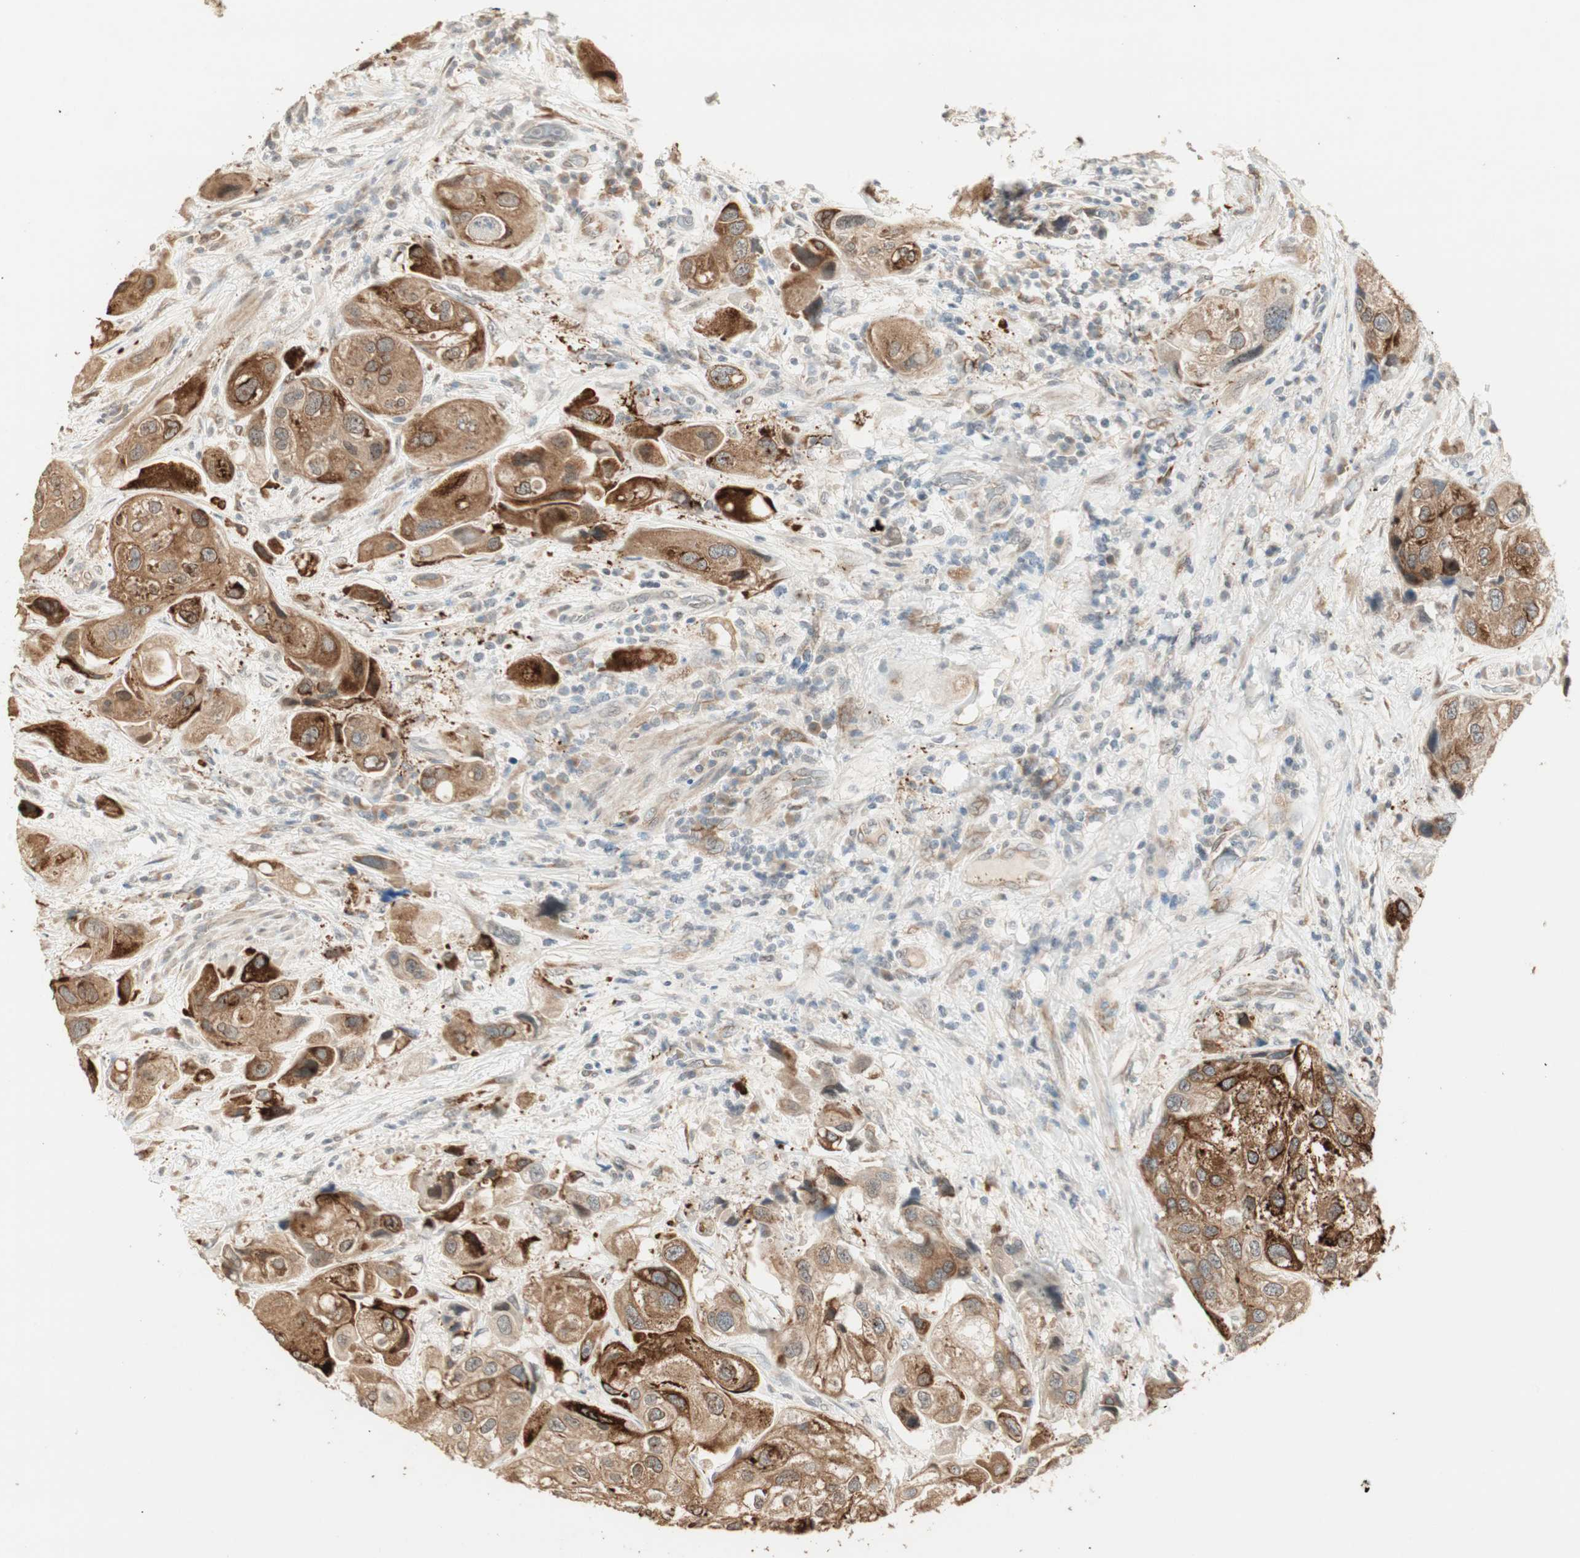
{"staining": {"intensity": "strong", "quantity": ">75%", "location": "cytoplasmic/membranous"}, "tissue": "urothelial cancer", "cell_type": "Tumor cells", "image_type": "cancer", "snomed": [{"axis": "morphology", "description": "Urothelial carcinoma, High grade"}, {"axis": "topography", "description": "Urinary bladder"}], "caption": "Protein staining of urothelial carcinoma (high-grade) tissue demonstrates strong cytoplasmic/membranous expression in approximately >75% of tumor cells. The protein is shown in brown color, while the nuclei are stained blue.", "gene": "TASOR", "patient": {"sex": "female", "age": 64}}